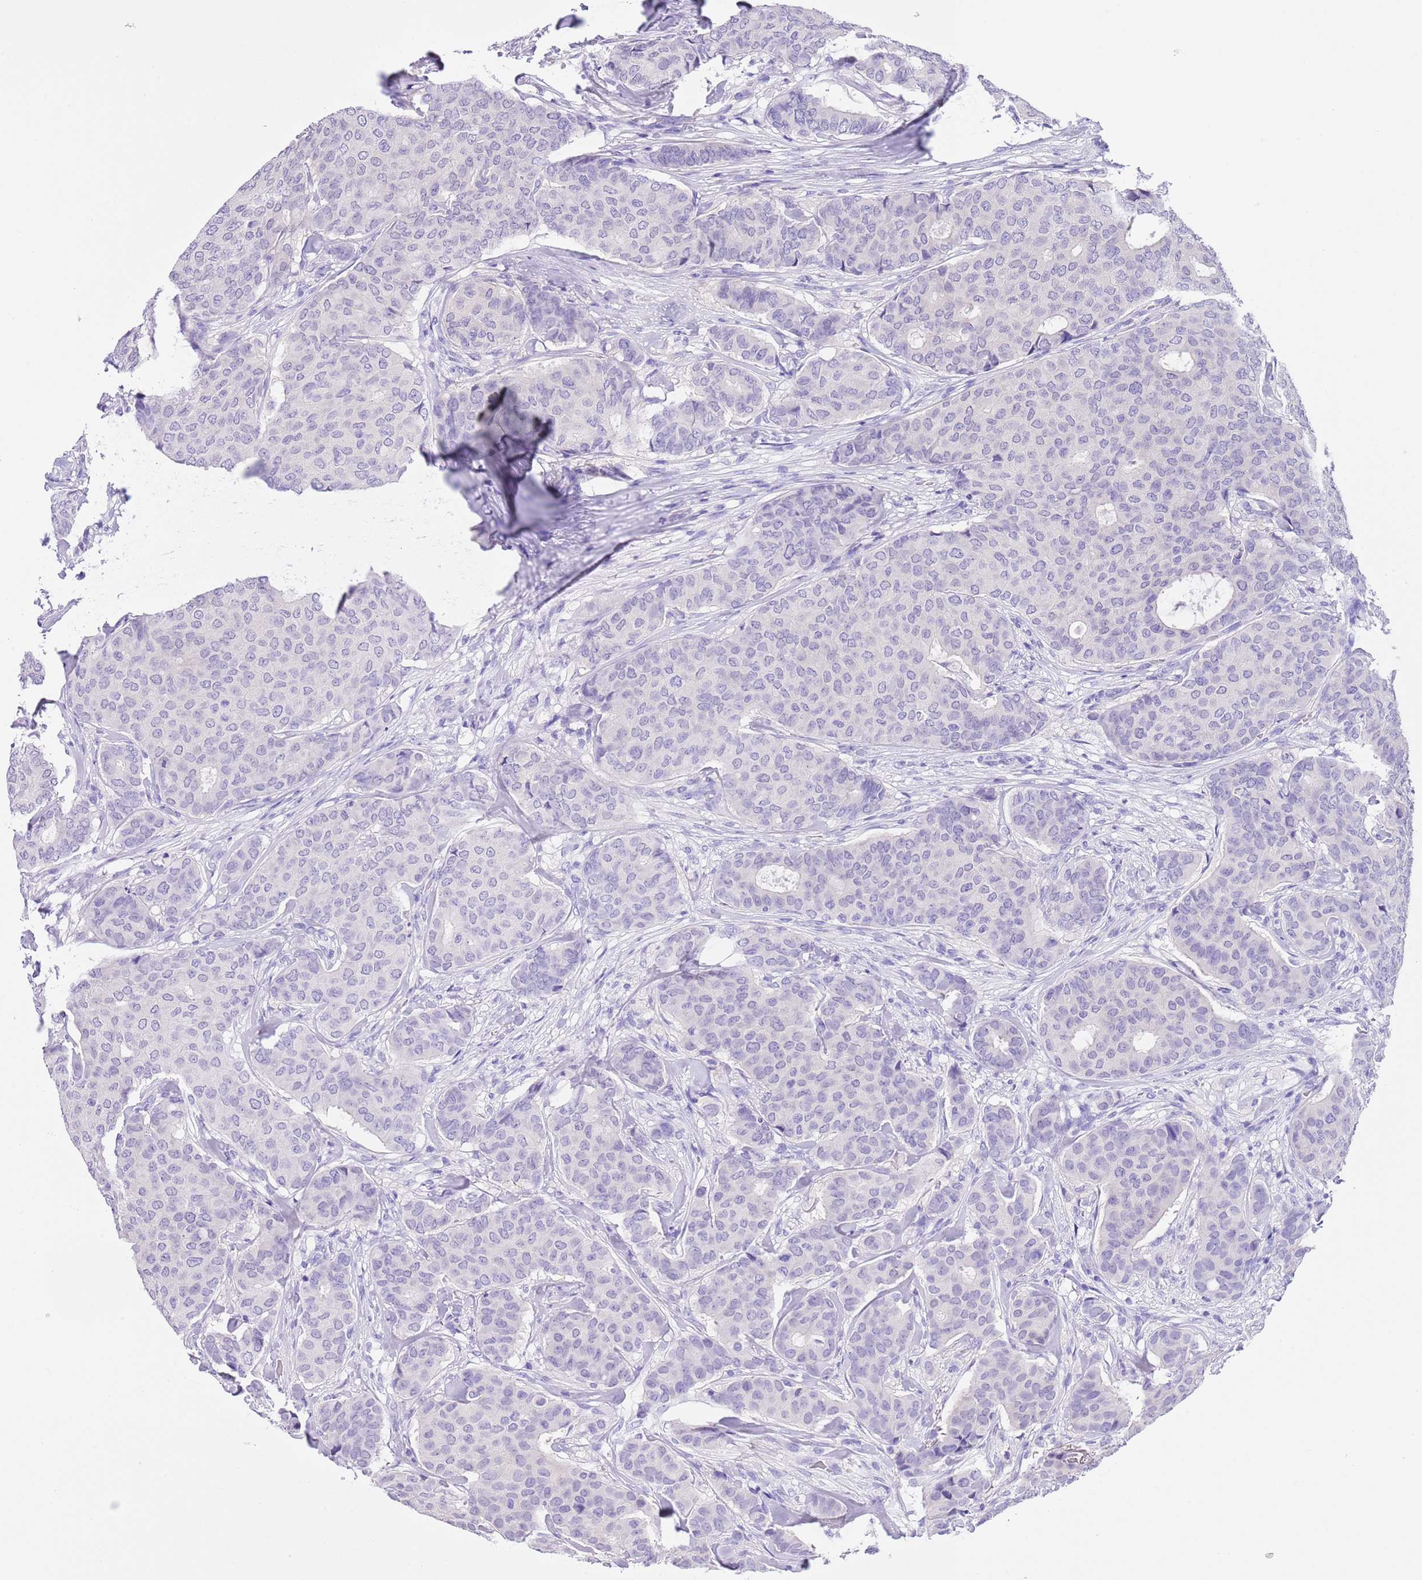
{"staining": {"intensity": "negative", "quantity": "none", "location": "none"}, "tissue": "breast cancer", "cell_type": "Tumor cells", "image_type": "cancer", "snomed": [{"axis": "morphology", "description": "Duct carcinoma"}, {"axis": "topography", "description": "Breast"}], "caption": "Protein analysis of intraductal carcinoma (breast) shows no significant staining in tumor cells. (Brightfield microscopy of DAB immunohistochemistry at high magnification).", "gene": "TMEM185B", "patient": {"sex": "female", "age": 75}}